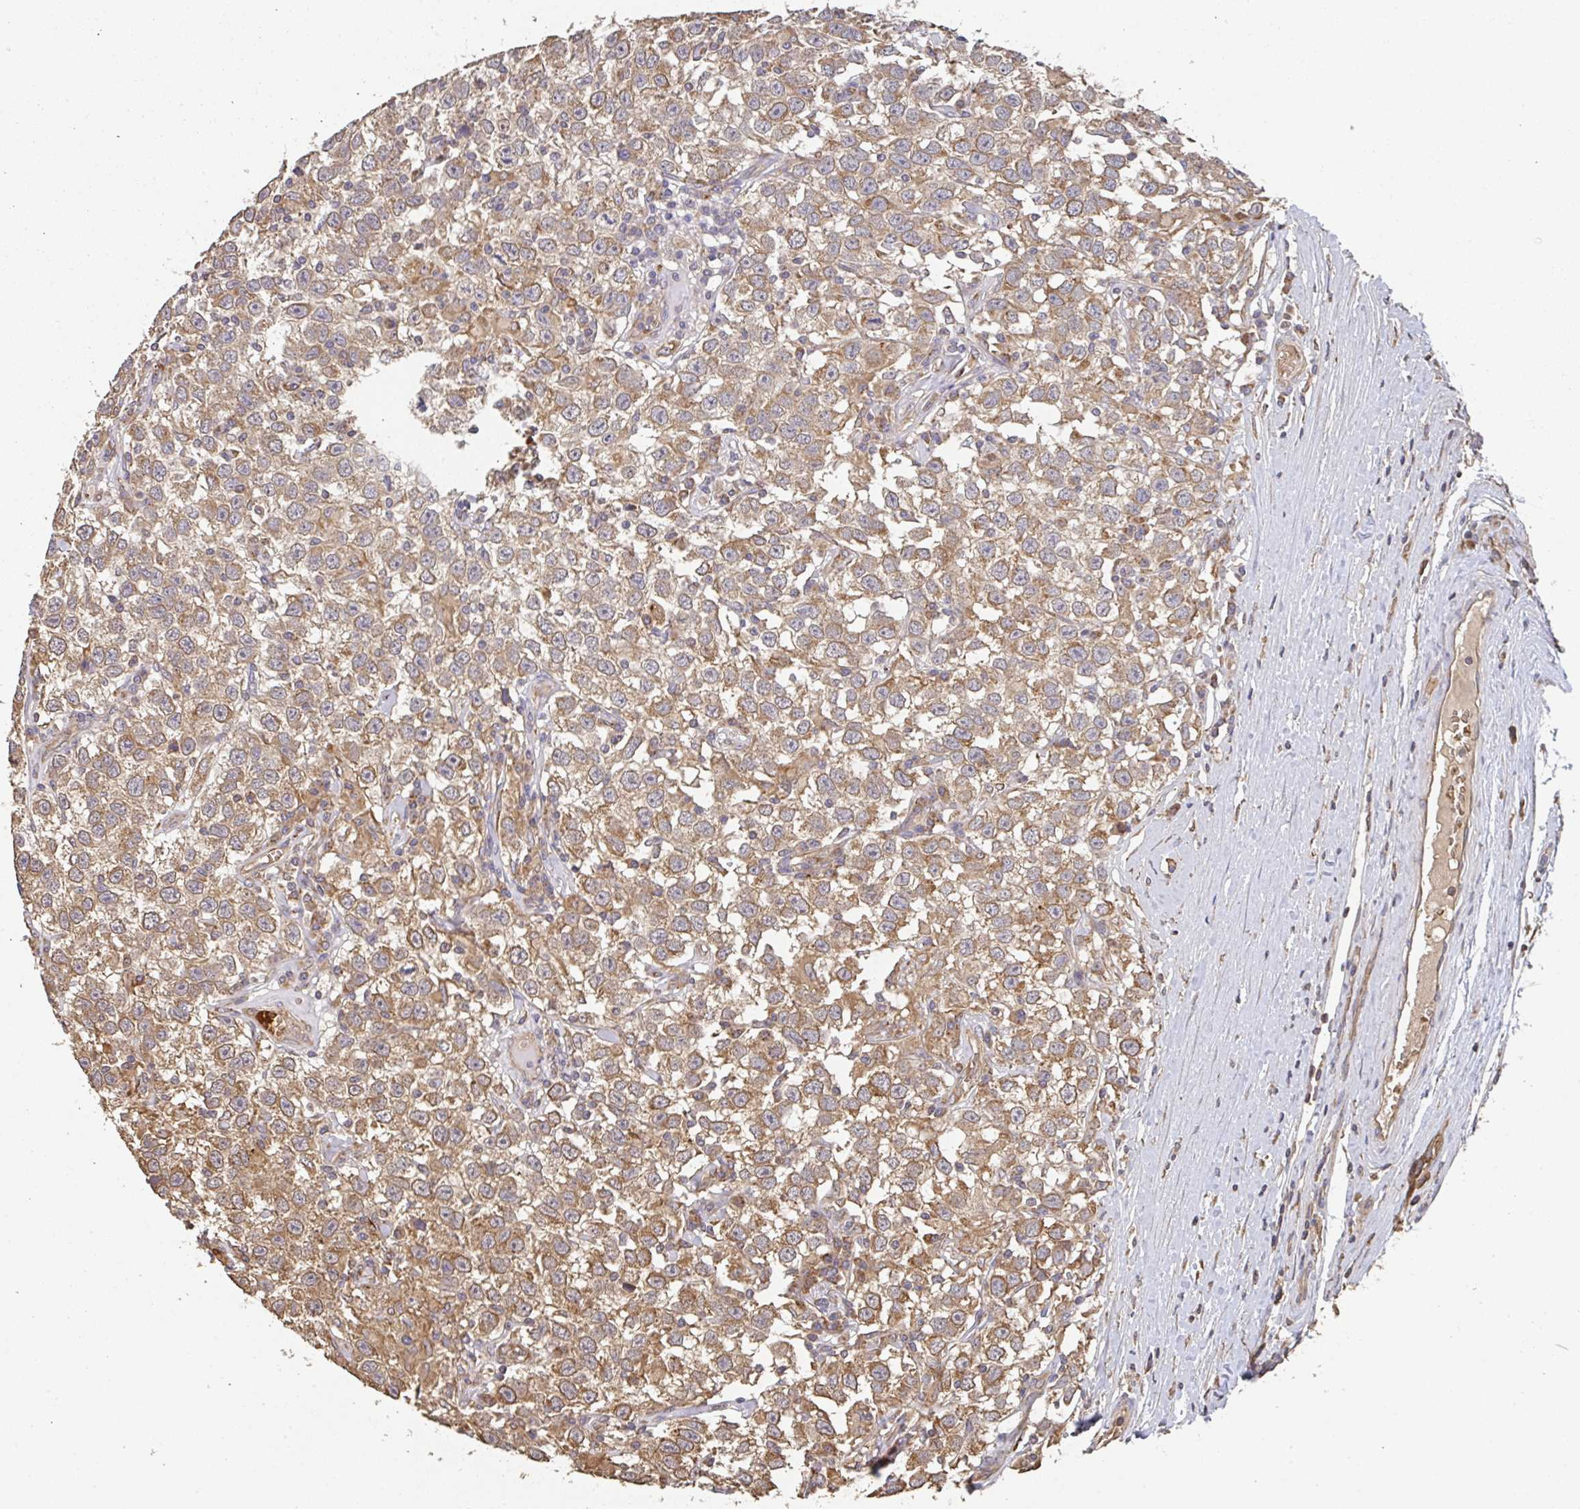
{"staining": {"intensity": "moderate", "quantity": ">75%", "location": "cytoplasmic/membranous"}, "tissue": "testis cancer", "cell_type": "Tumor cells", "image_type": "cancer", "snomed": [{"axis": "morphology", "description": "Seminoma, NOS"}, {"axis": "topography", "description": "Testis"}], "caption": "Immunohistochemical staining of testis cancer exhibits medium levels of moderate cytoplasmic/membranous protein expression in about >75% of tumor cells.", "gene": "POLG", "patient": {"sex": "male", "age": 41}}